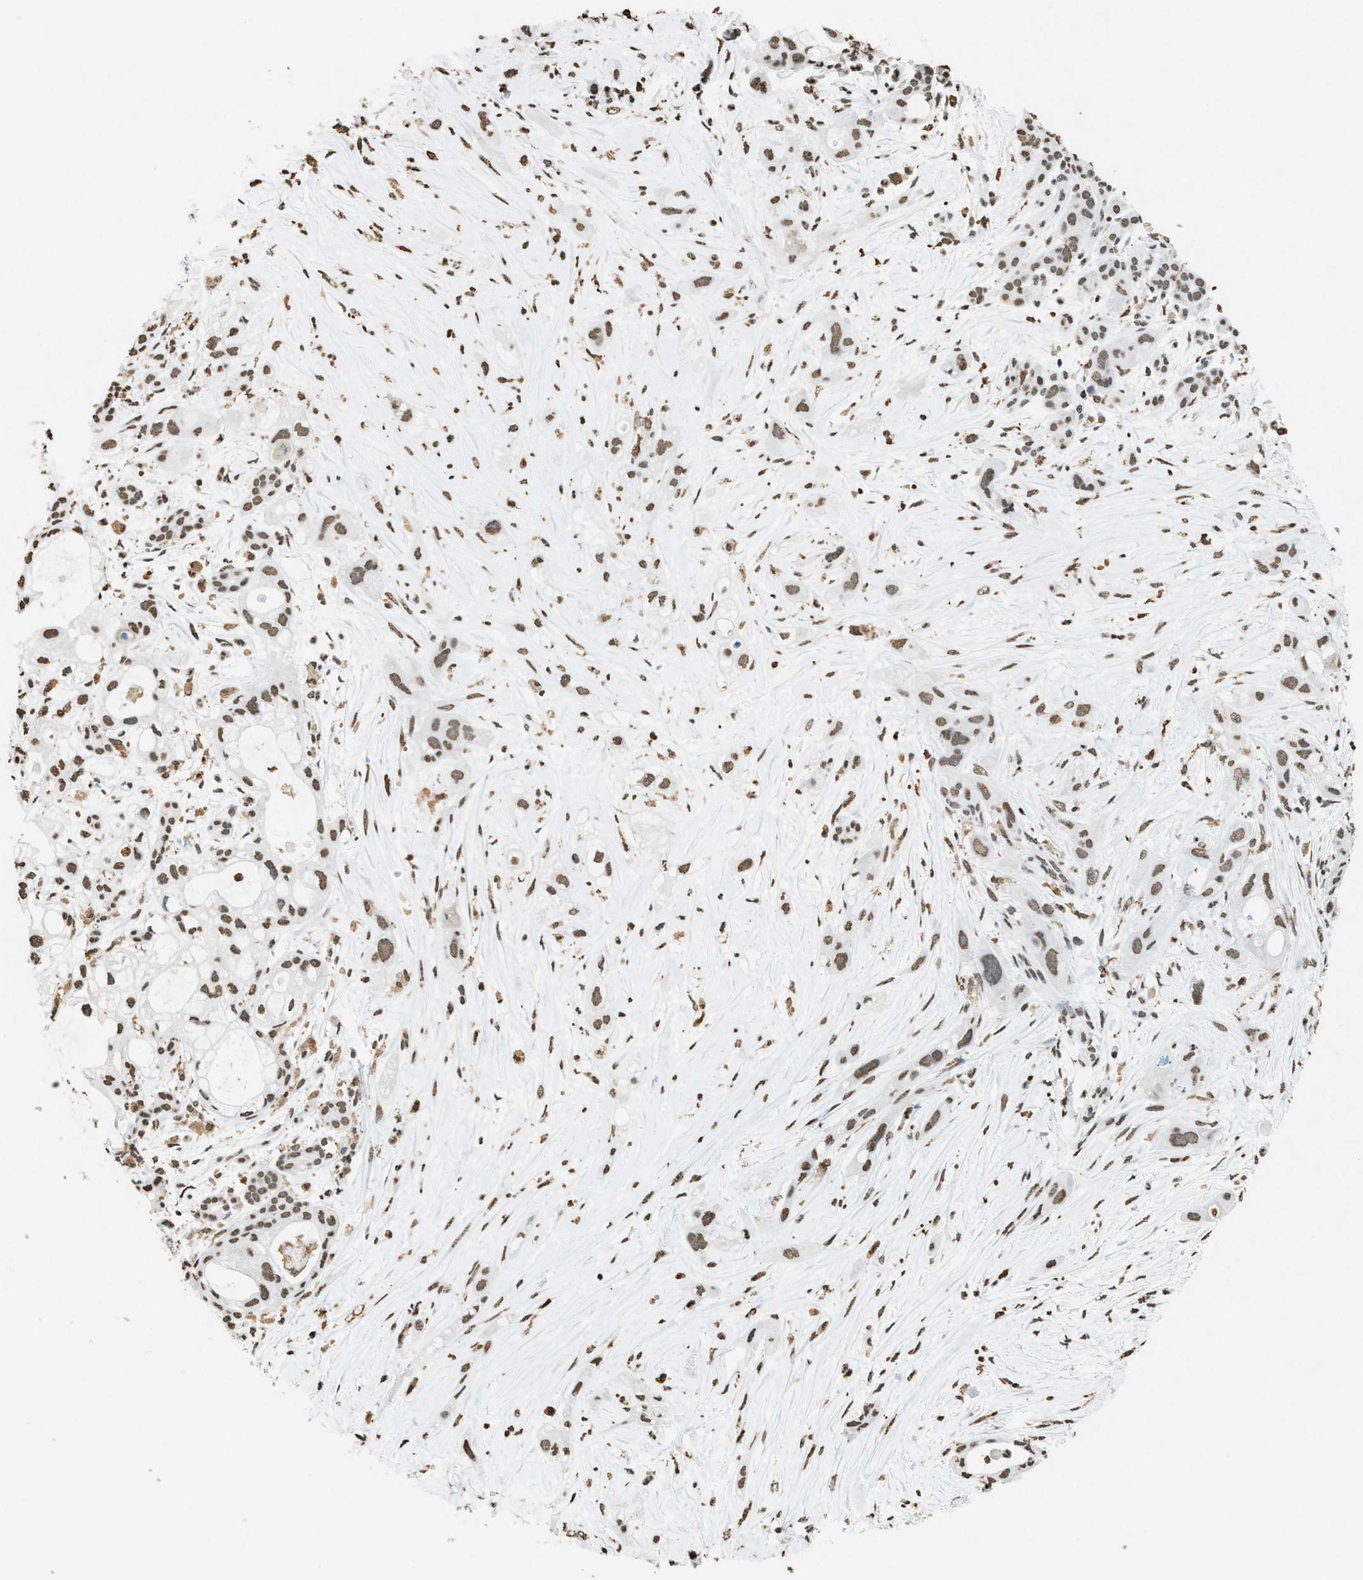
{"staining": {"intensity": "weak", "quantity": ">75%", "location": "nuclear"}, "tissue": "pancreatic cancer", "cell_type": "Tumor cells", "image_type": "cancer", "snomed": [{"axis": "morphology", "description": "Adenocarcinoma, NOS"}, {"axis": "topography", "description": "Pancreas"}], "caption": "Immunohistochemistry (IHC) image of pancreatic cancer (adenocarcinoma) stained for a protein (brown), which exhibits low levels of weak nuclear expression in about >75% of tumor cells.", "gene": "NUP88", "patient": {"sex": "male", "age": 59}}